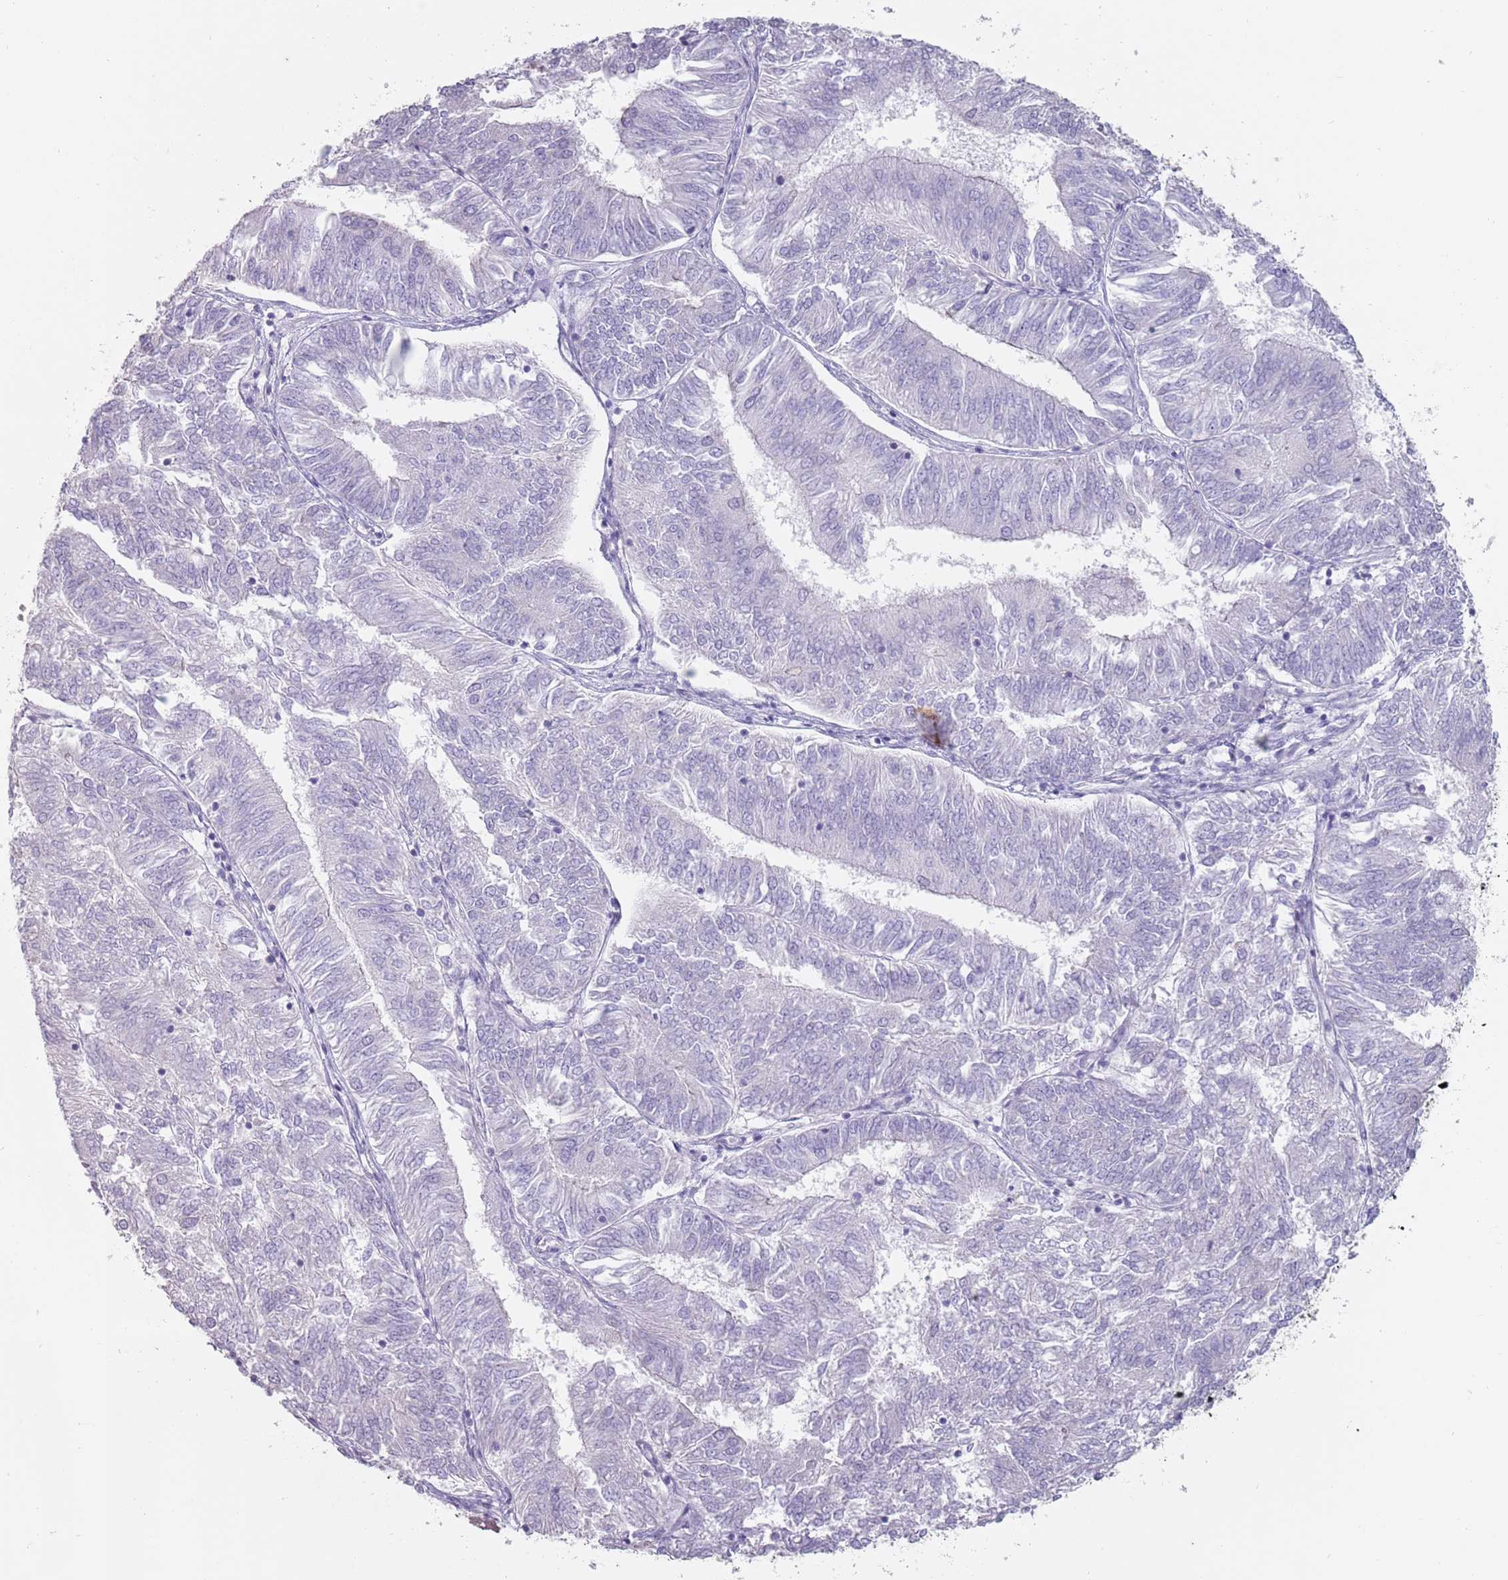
{"staining": {"intensity": "negative", "quantity": "none", "location": "none"}, "tissue": "endometrial cancer", "cell_type": "Tumor cells", "image_type": "cancer", "snomed": [{"axis": "morphology", "description": "Adenocarcinoma, NOS"}, {"axis": "topography", "description": "Endometrium"}], "caption": "Tumor cells are negative for protein expression in human adenocarcinoma (endometrial). (Stains: DAB (3,3'-diaminobenzidine) immunohistochemistry (IHC) with hematoxylin counter stain, Microscopy: brightfield microscopy at high magnification).", "gene": "STYK1", "patient": {"sex": "female", "age": 58}}